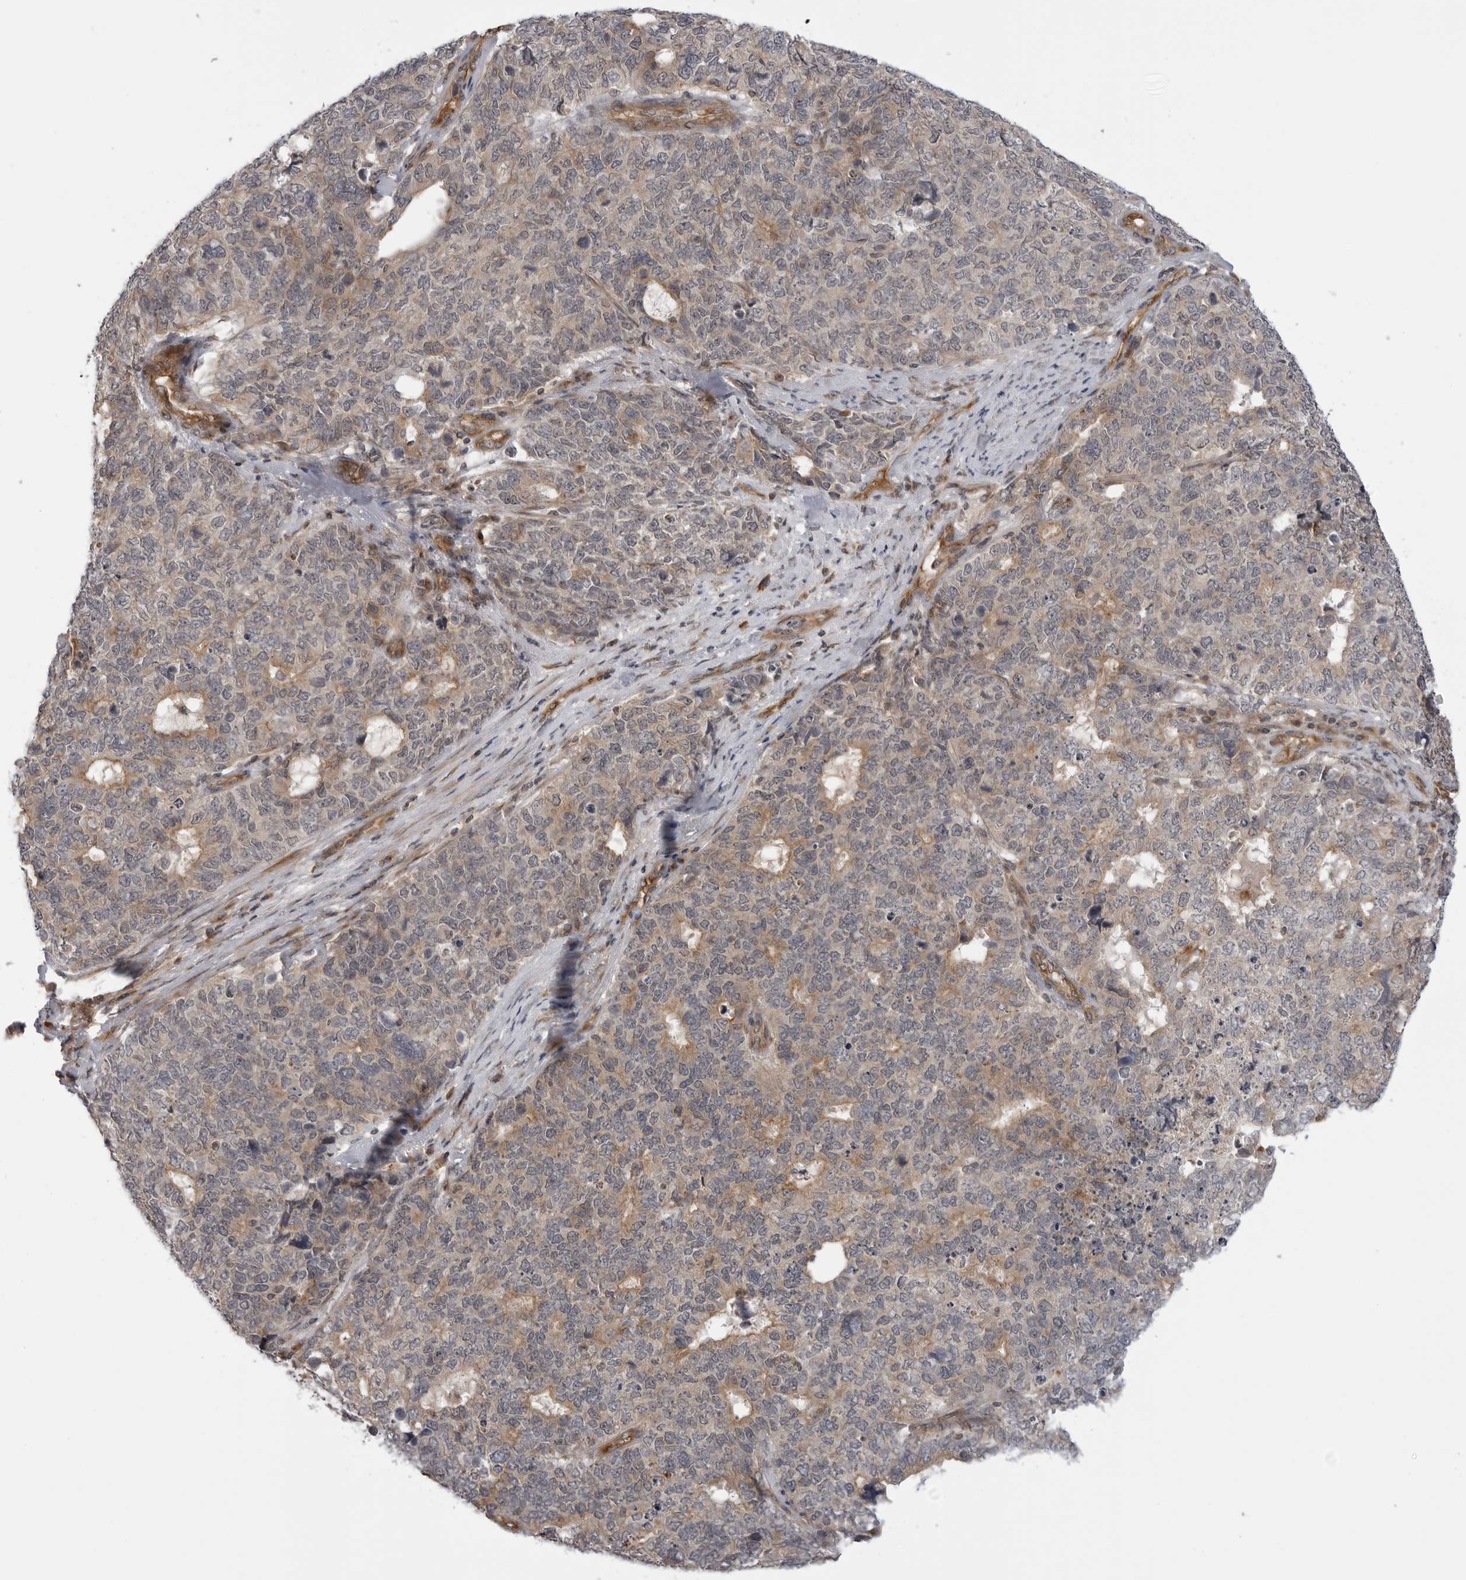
{"staining": {"intensity": "weak", "quantity": "<25%", "location": "cytoplasmic/membranous"}, "tissue": "cervical cancer", "cell_type": "Tumor cells", "image_type": "cancer", "snomed": [{"axis": "morphology", "description": "Squamous cell carcinoma, NOS"}, {"axis": "topography", "description": "Cervix"}], "caption": "The immunohistochemistry (IHC) image has no significant positivity in tumor cells of cervical squamous cell carcinoma tissue.", "gene": "LRRC45", "patient": {"sex": "female", "age": 63}}